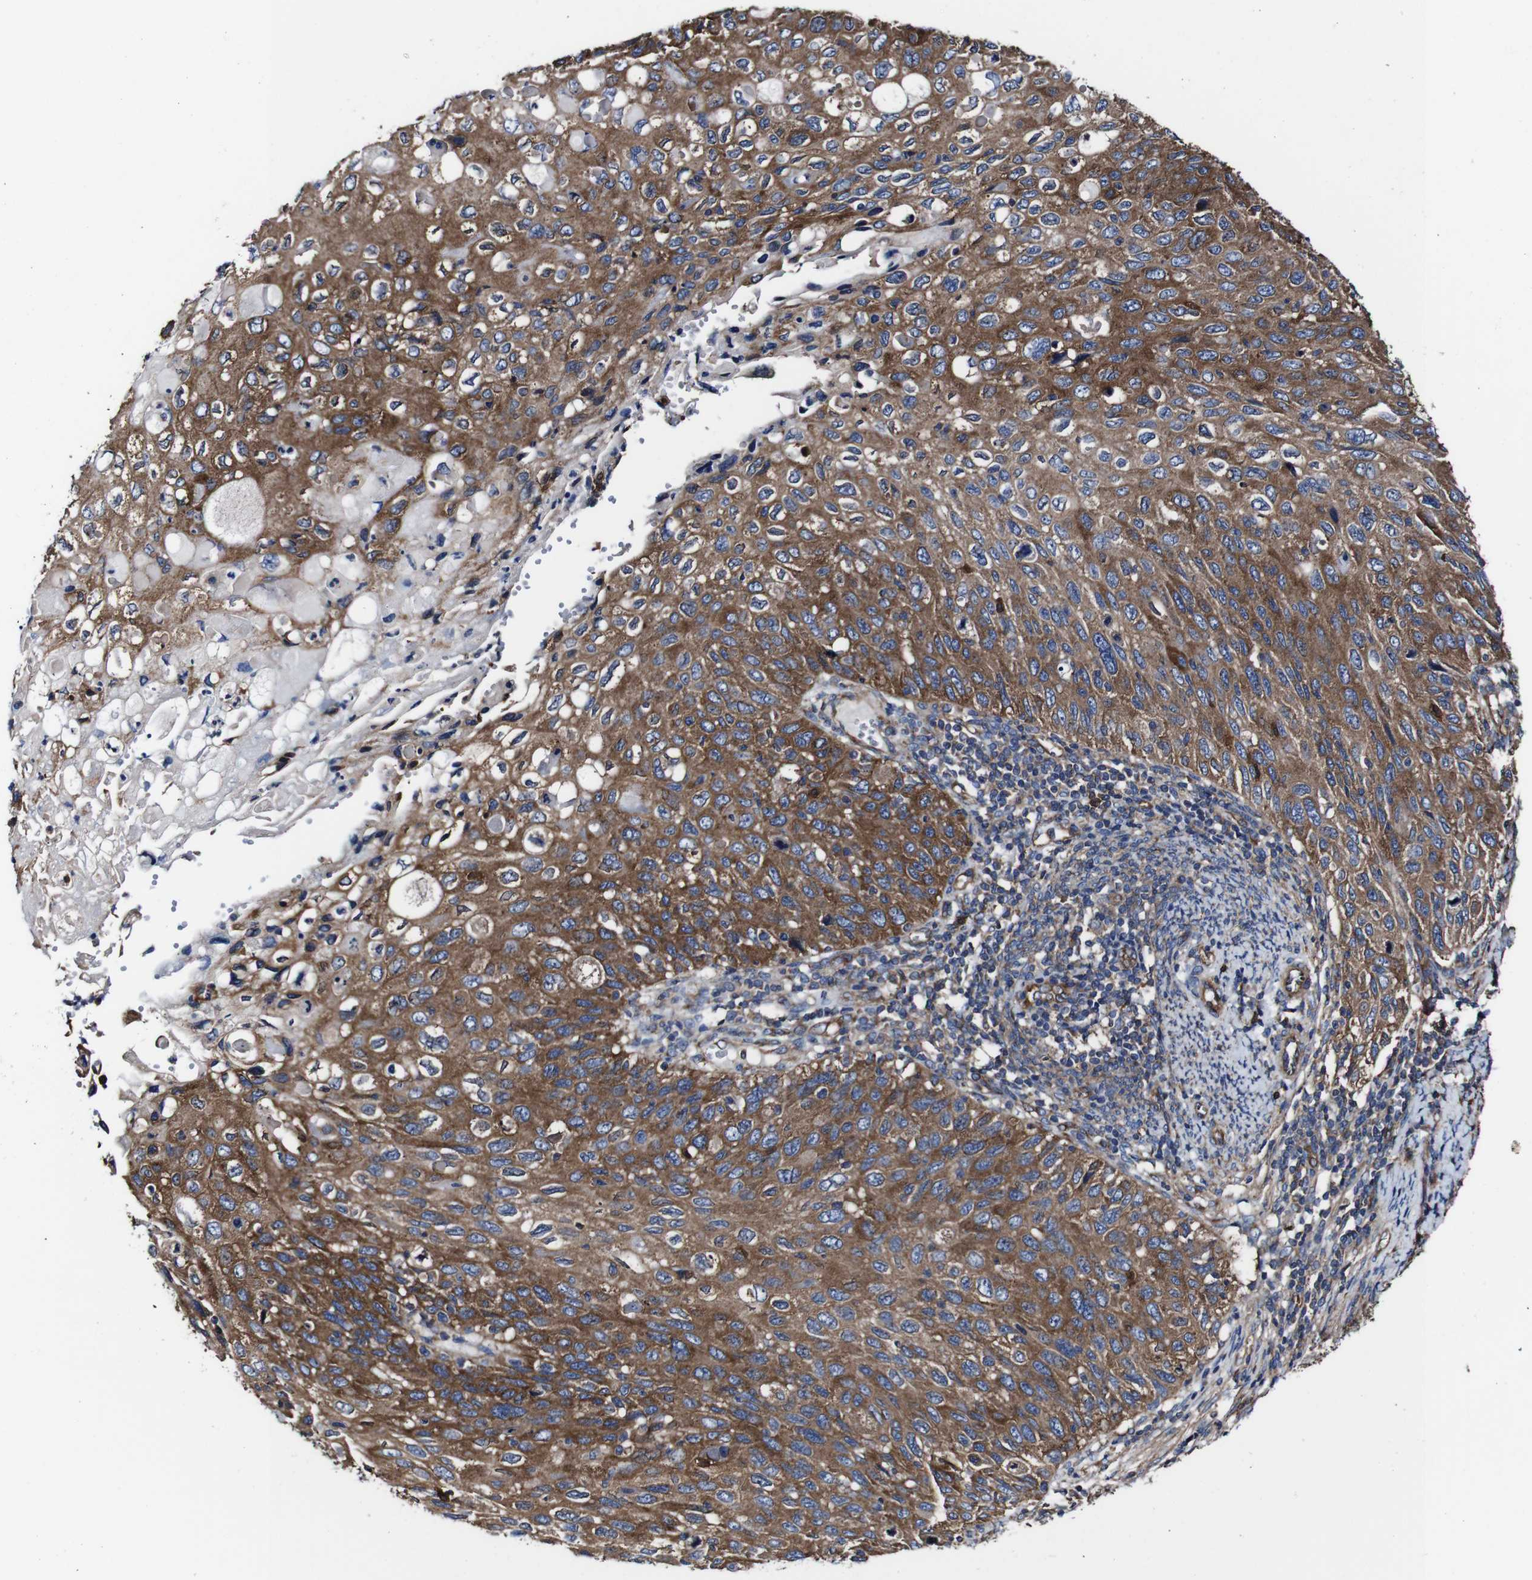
{"staining": {"intensity": "strong", "quantity": "25%-75%", "location": "cytoplasmic/membranous"}, "tissue": "cervical cancer", "cell_type": "Tumor cells", "image_type": "cancer", "snomed": [{"axis": "morphology", "description": "Squamous cell carcinoma, NOS"}, {"axis": "topography", "description": "Cervix"}], "caption": "This is a histology image of immunohistochemistry staining of squamous cell carcinoma (cervical), which shows strong staining in the cytoplasmic/membranous of tumor cells.", "gene": "CSF1R", "patient": {"sex": "female", "age": 70}}